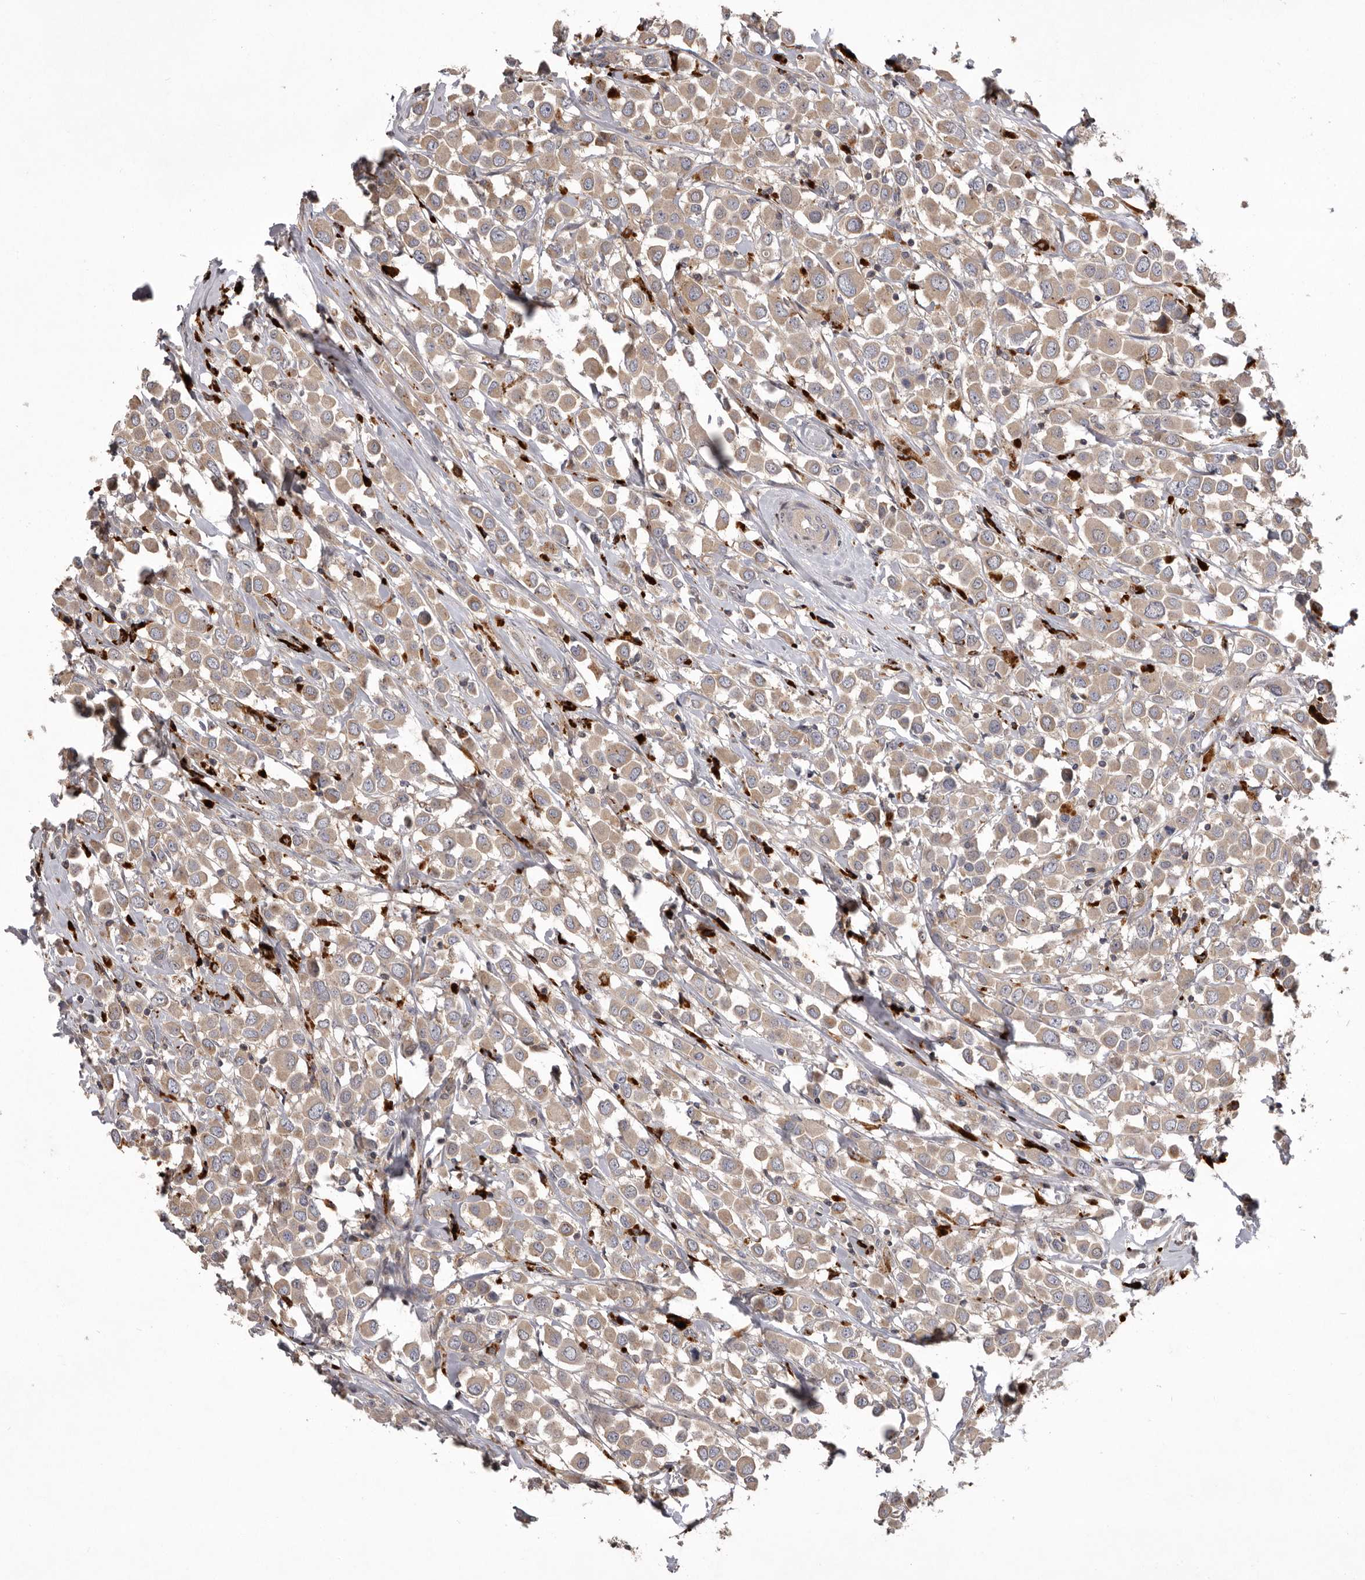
{"staining": {"intensity": "weak", "quantity": ">75%", "location": "cytoplasmic/membranous"}, "tissue": "breast cancer", "cell_type": "Tumor cells", "image_type": "cancer", "snomed": [{"axis": "morphology", "description": "Duct carcinoma"}, {"axis": "topography", "description": "Breast"}], "caption": "Weak cytoplasmic/membranous staining is seen in approximately >75% of tumor cells in breast cancer. Using DAB (3,3'-diaminobenzidine) (brown) and hematoxylin (blue) stains, captured at high magnification using brightfield microscopy.", "gene": "WDR47", "patient": {"sex": "female", "age": 61}}